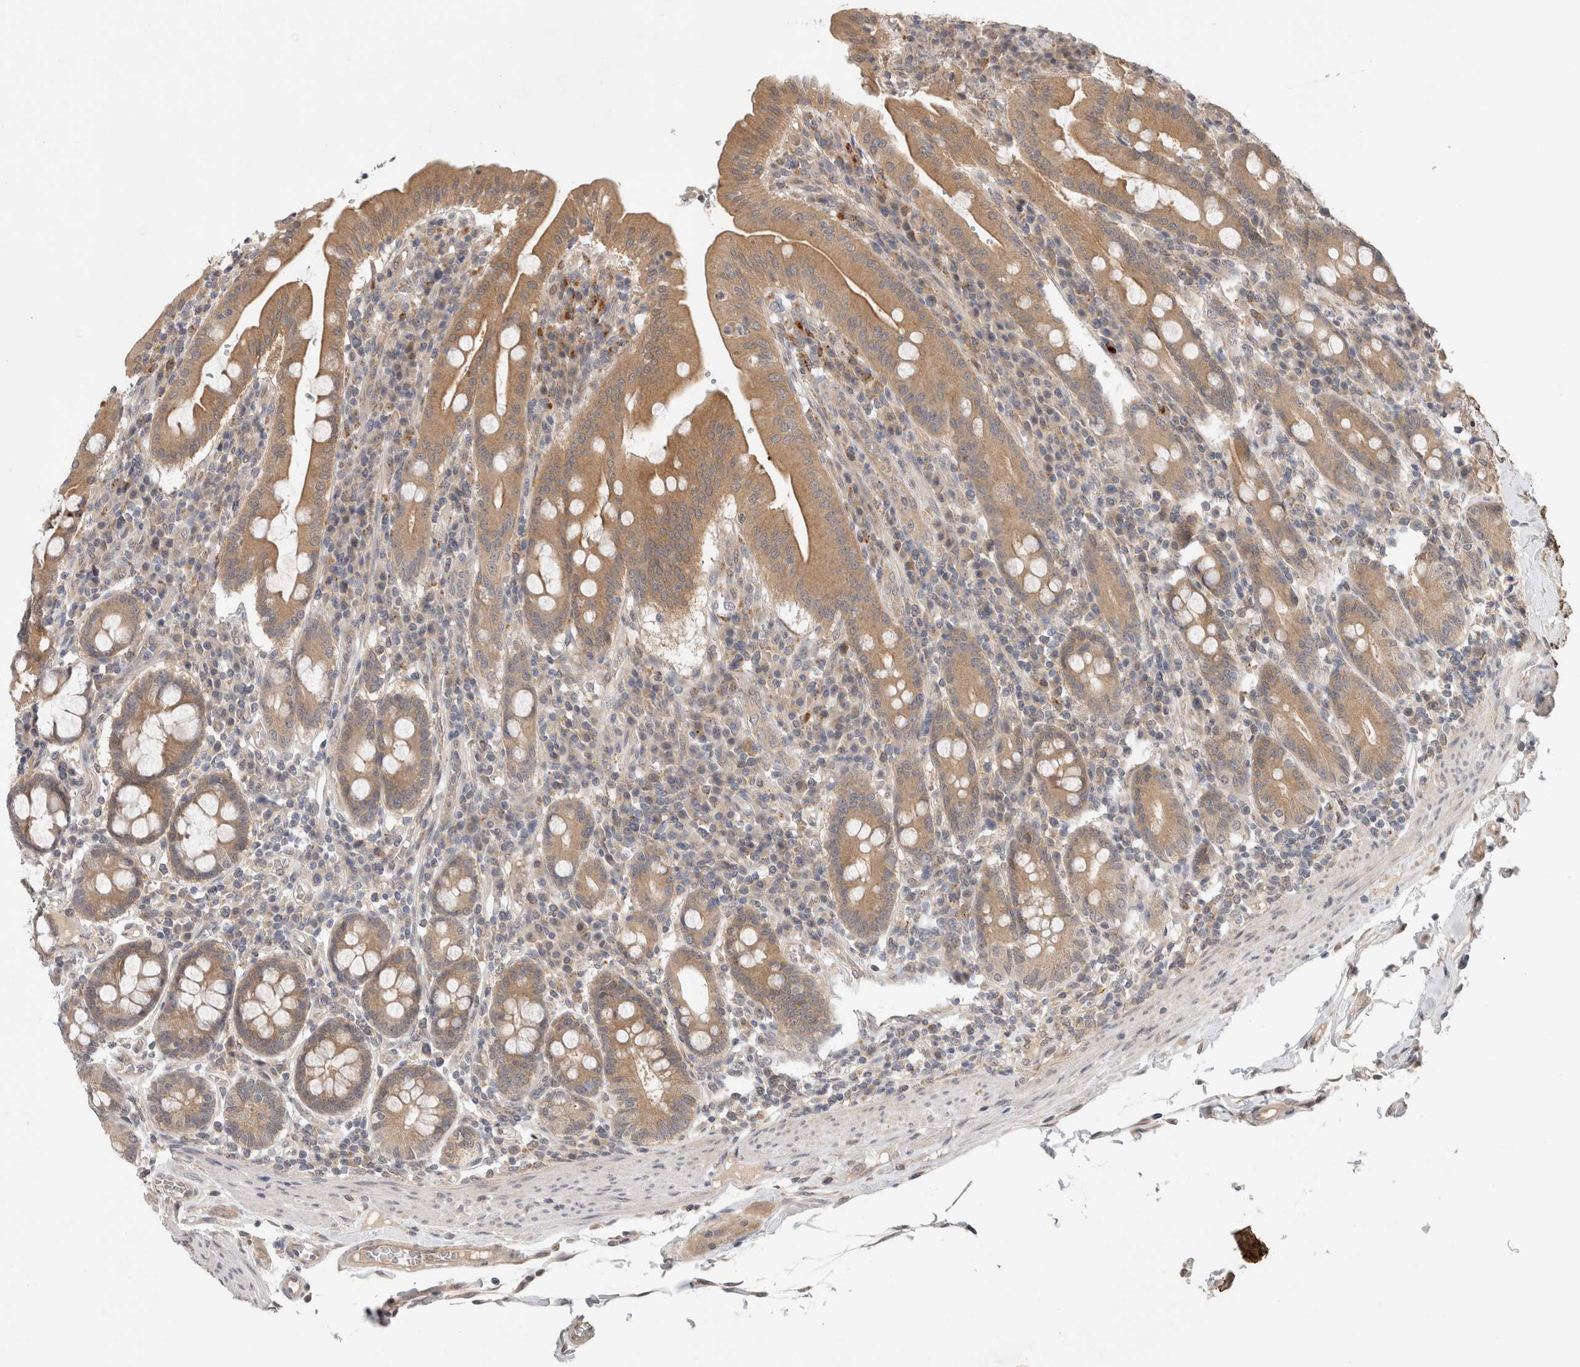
{"staining": {"intensity": "moderate", "quantity": ">75%", "location": "cytoplasmic/membranous"}, "tissue": "duodenum", "cell_type": "Glandular cells", "image_type": "normal", "snomed": [{"axis": "morphology", "description": "Normal tissue, NOS"}, {"axis": "morphology", "description": "Adenocarcinoma, NOS"}, {"axis": "topography", "description": "Pancreas"}, {"axis": "topography", "description": "Duodenum"}], "caption": "Duodenum was stained to show a protein in brown. There is medium levels of moderate cytoplasmic/membranous staining in approximately >75% of glandular cells. Nuclei are stained in blue.", "gene": "SGK1", "patient": {"sex": "male", "age": 50}}